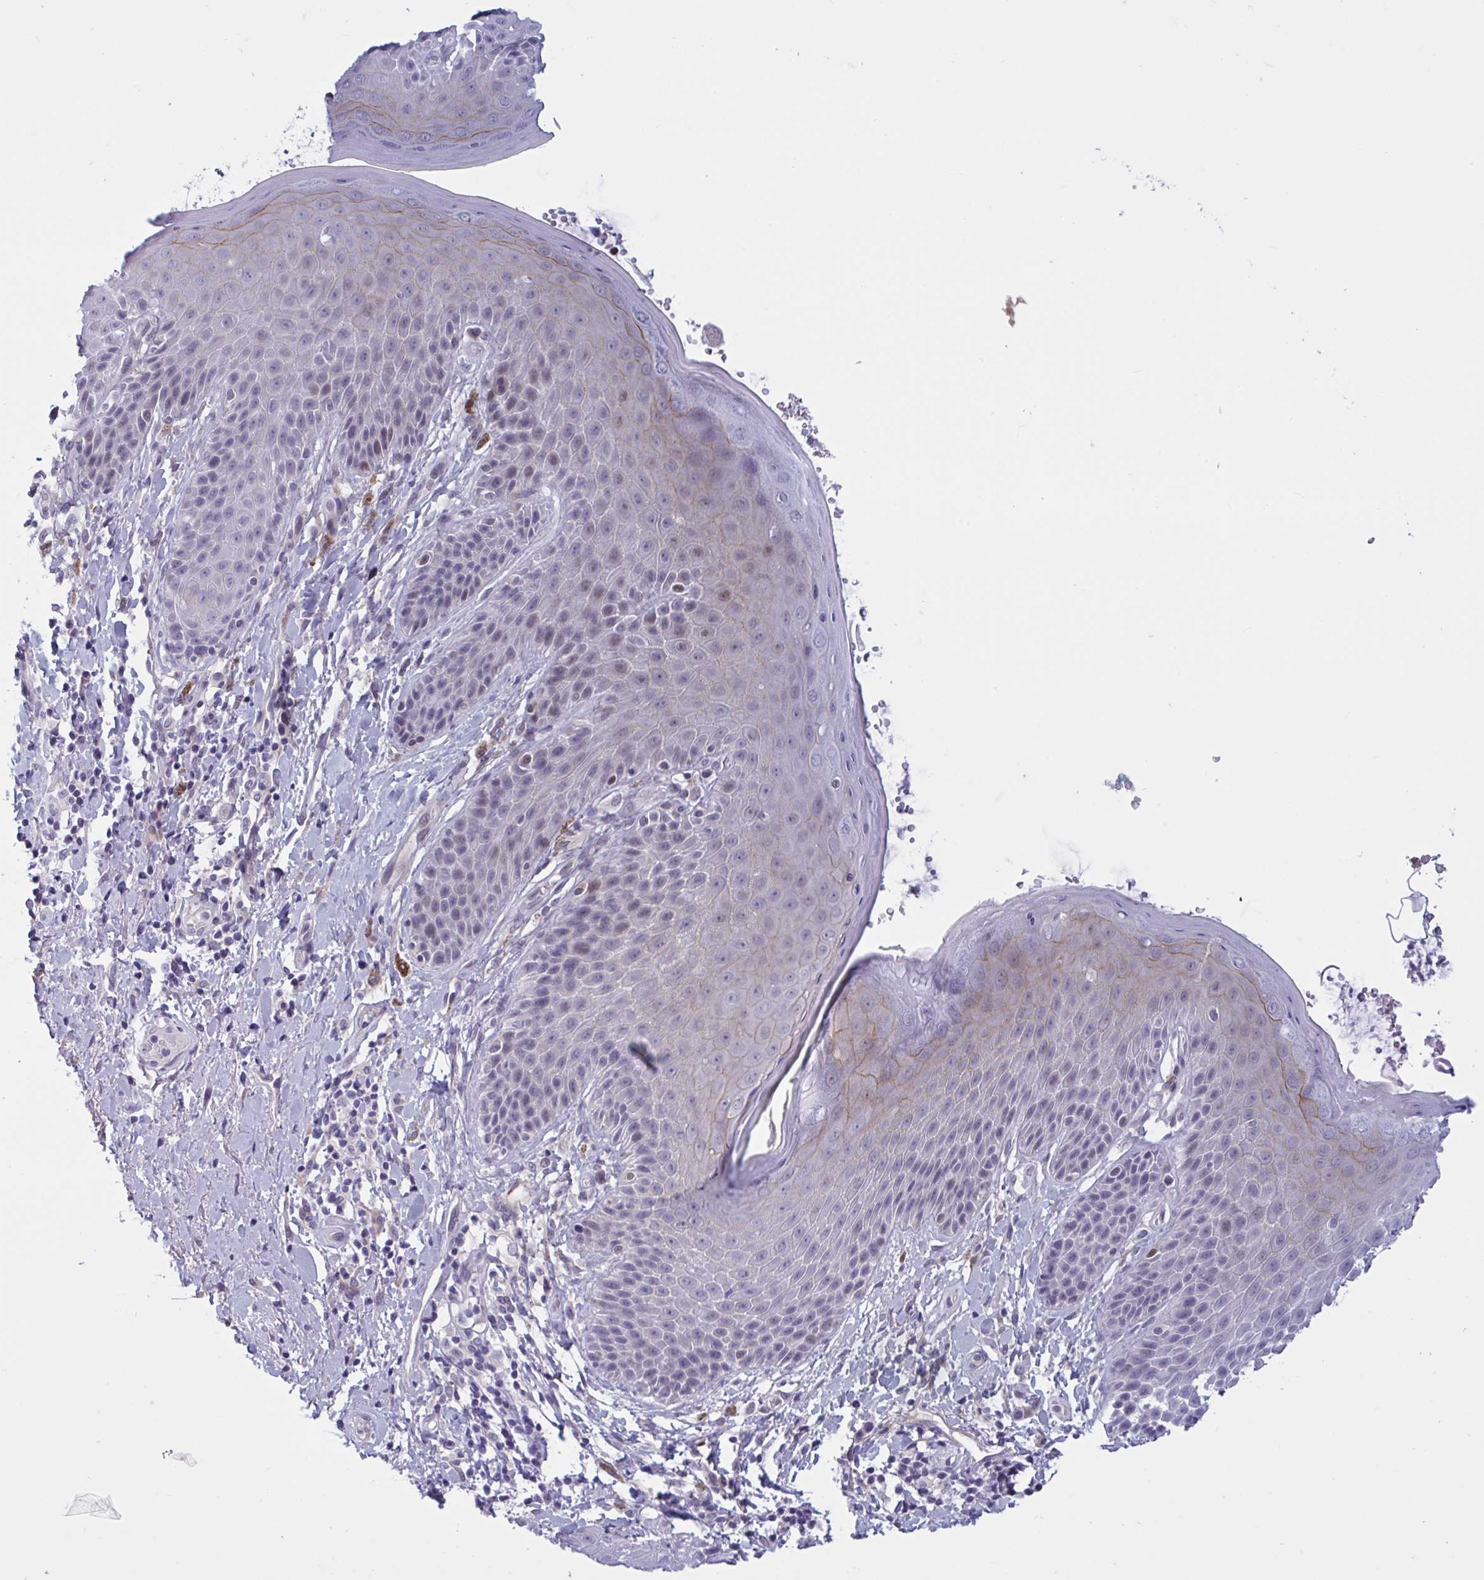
{"staining": {"intensity": "moderate", "quantity": "<25%", "location": "cytoplasmic/membranous"}, "tissue": "skin", "cell_type": "Epidermal cells", "image_type": "normal", "snomed": [{"axis": "morphology", "description": "Normal tissue, NOS"}, {"axis": "topography", "description": "Anal"}, {"axis": "topography", "description": "Peripheral nerve tissue"}], "caption": "Skin was stained to show a protein in brown. There is low levels of moderate cytoplasmic/membranous positivity in about <25% of epidermal cells. The protein is shown in brown color, while the nuclei are stained blue.", "gene": "TCEAL8", "patient": {"sex": "male", "age": 51}}